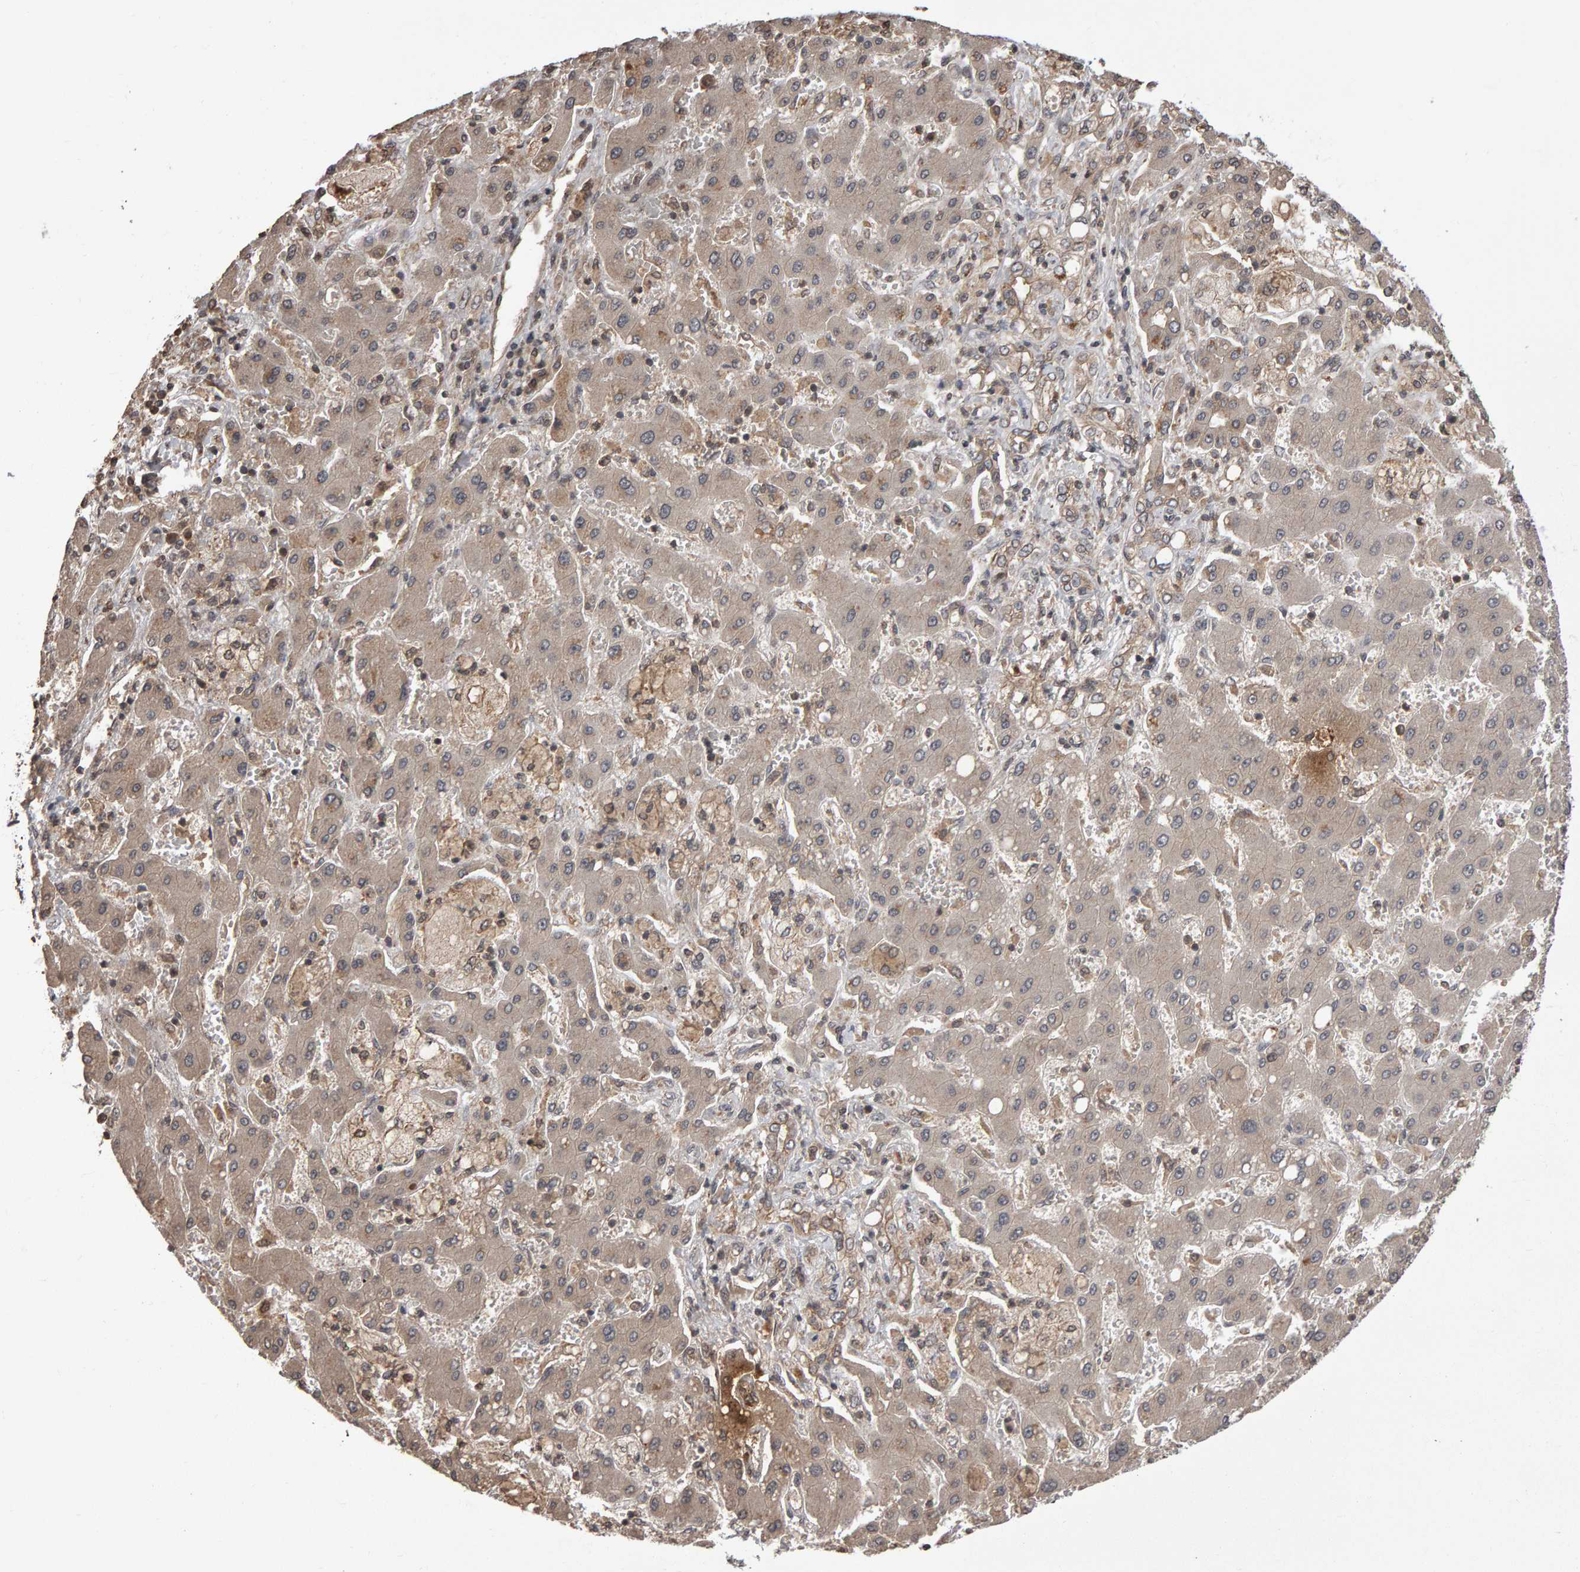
{"staining": {"intensity": "weak", "quantity": "<25%", "location": "cytoplasmic/membranous"}, "tissue": "liver cancer", "cell_type": "Tumor cells", "image_type": "cancer", "snomed": [{"axis": "morphology", "description": "Cholangiocarcinoma"}, {"axis": "topography", "description": "Liver"}], "caption": "This is an IHC micrograph of liver cholangiocarcinoma. There is no positivity in tumor cells.", "gene": "SCRIB", "patient": {"sex": "male", "age": 50}}